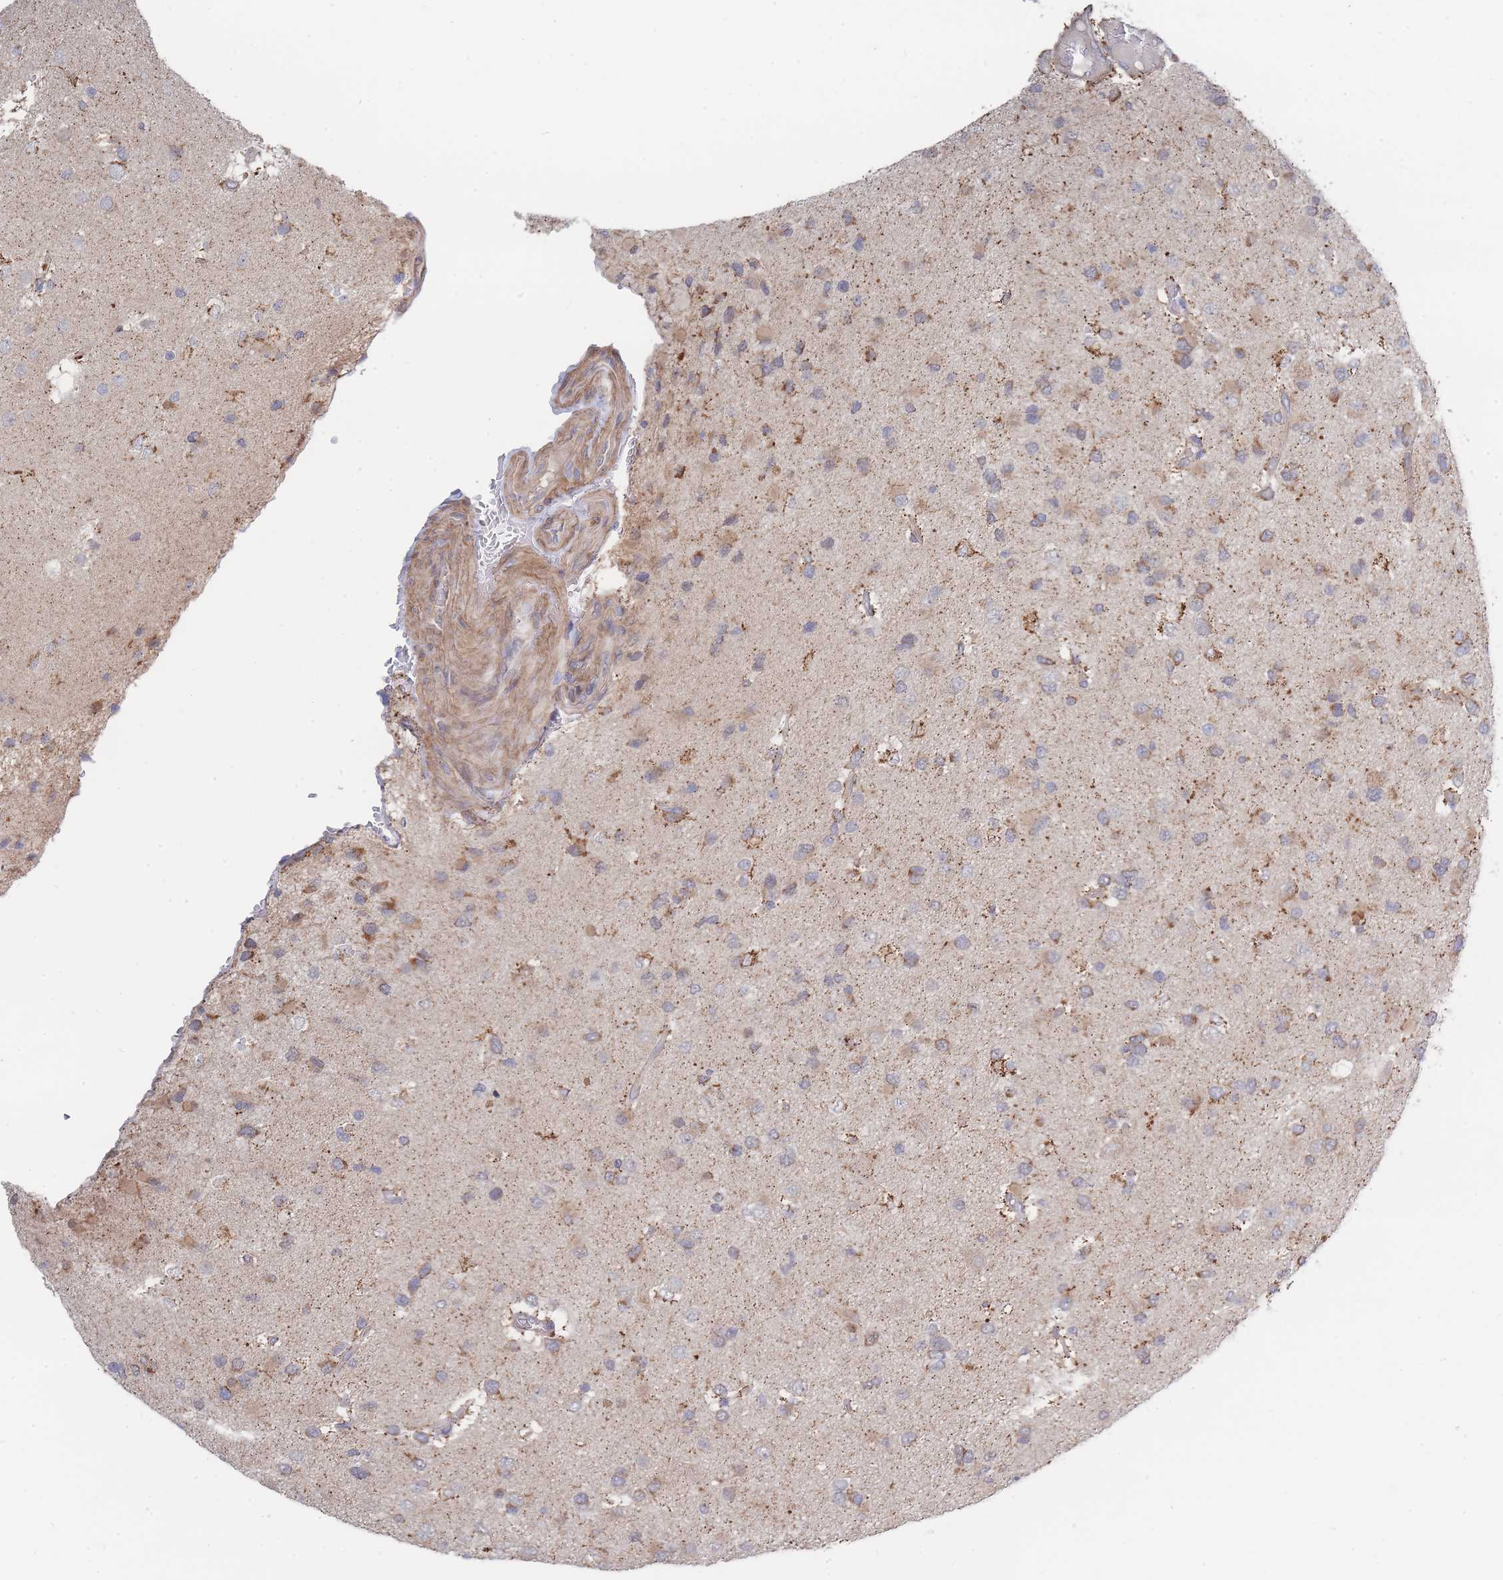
{"staining": {"intensity": "weak", "quantity": "<25%", "location": "cytoplasmic/membranous"}, "tissue": "glioma", "cell_type": "Tumor cells", "image_type": "cancer", "snomed": [{"axis": "morphology", "description": "Glioma, malignant, High grade"}, {"axis": "topography", "description": "Brain"}], "caption": "An image of glioma stained for a protein reveals no brown staining in tumor cells.", "gene": "NUB1", "patient": {"sex": "male", "age": 53}}